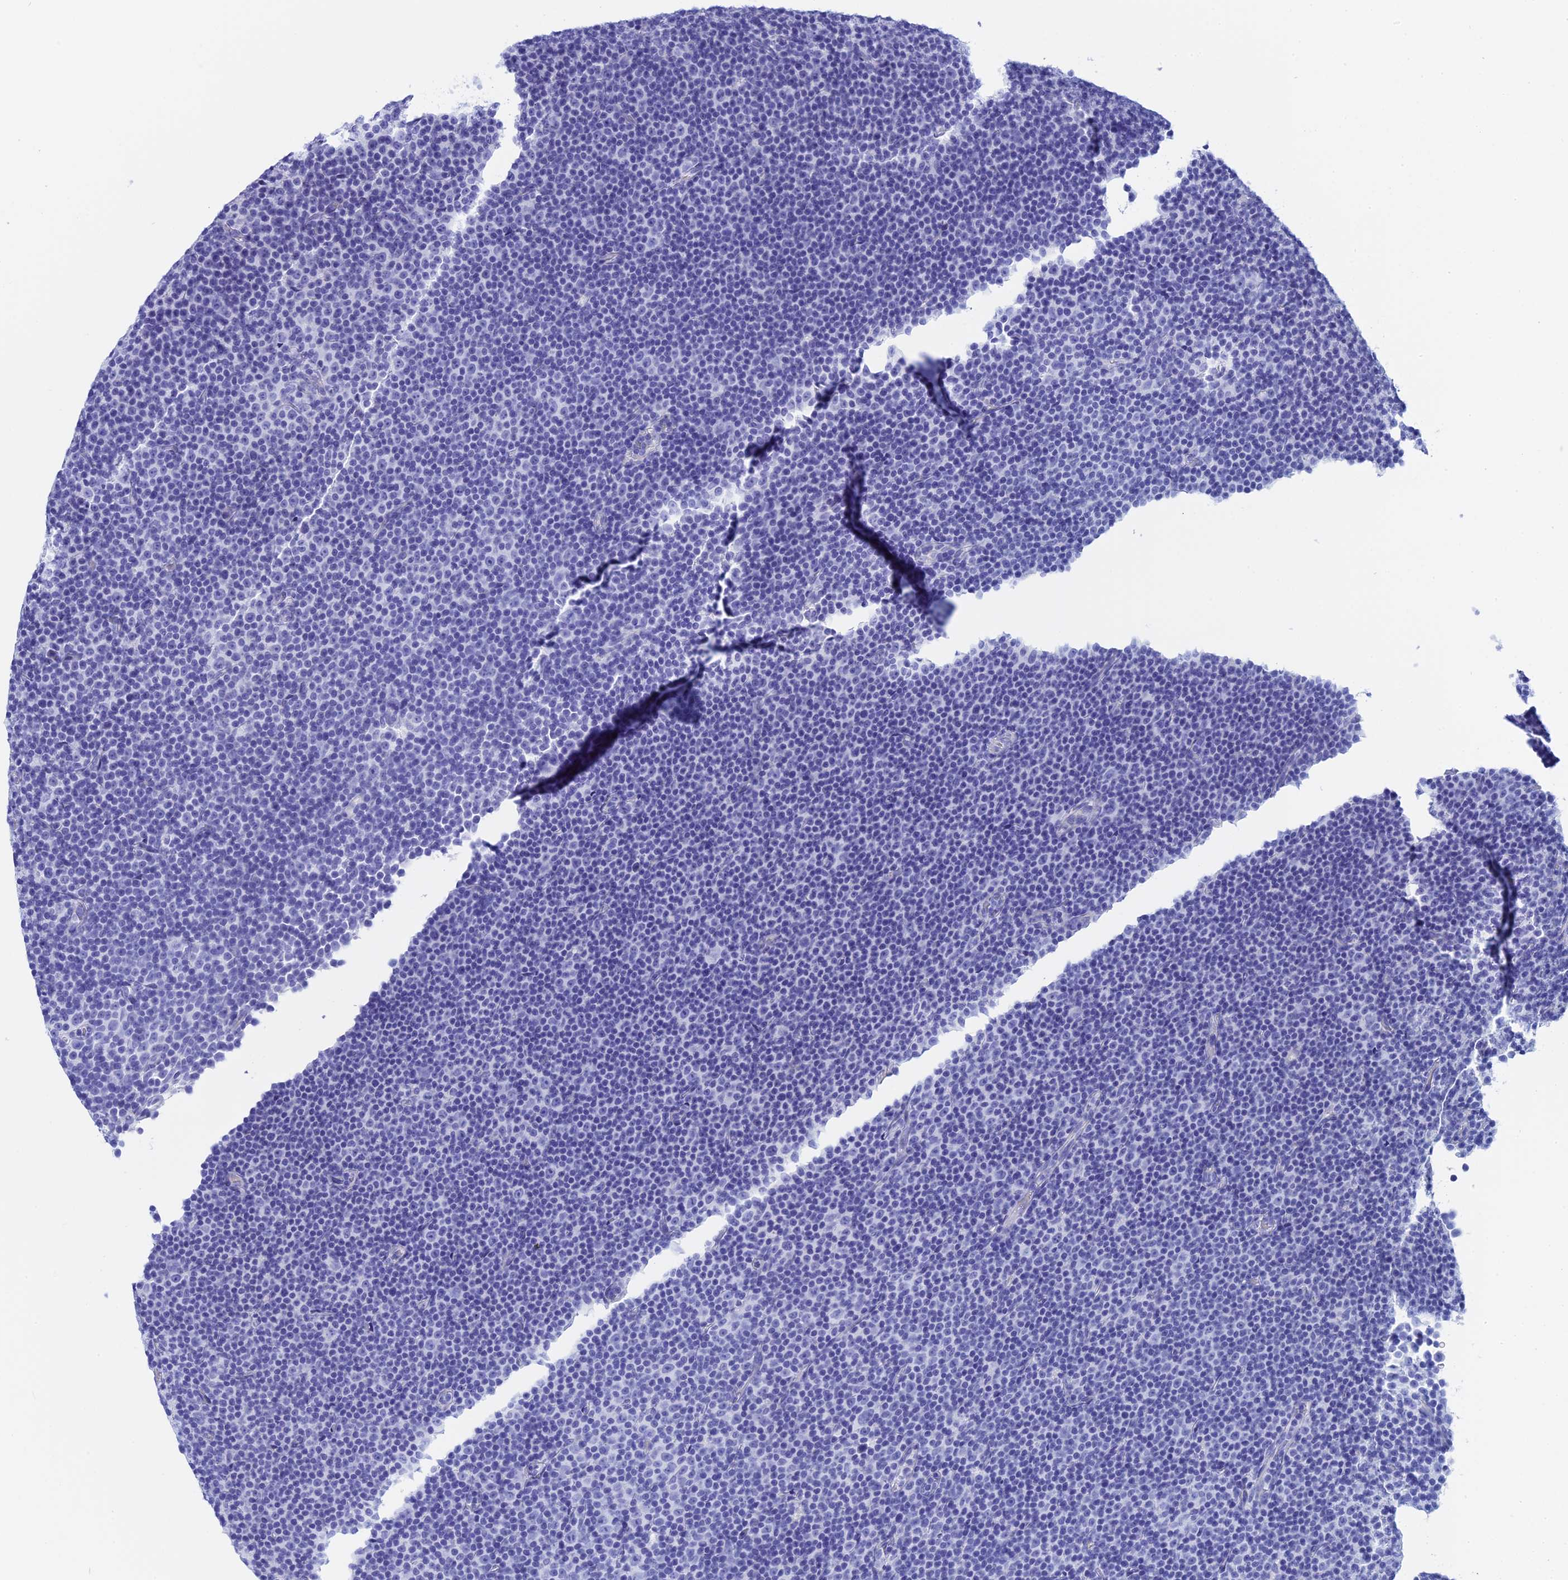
{"staining": {"intensity": "negative", "quantity": "none", "location": "none"}, "tissue": "lymphoma", "cell_type": "Tumor cells", "image_type": "cancer", "snomed": [{"axis": "morphology", "description": "Malignant lymphoma, non-Hodgkin's type, Low grade"}, {"axis": "topography", "description": "Lymph node"}], "caption": "This is an IHC micrograph of lymphoma. There is no staining in tumor cells.", "gene": "TEX101", "patient": {"sex": "female", "age": 67}}